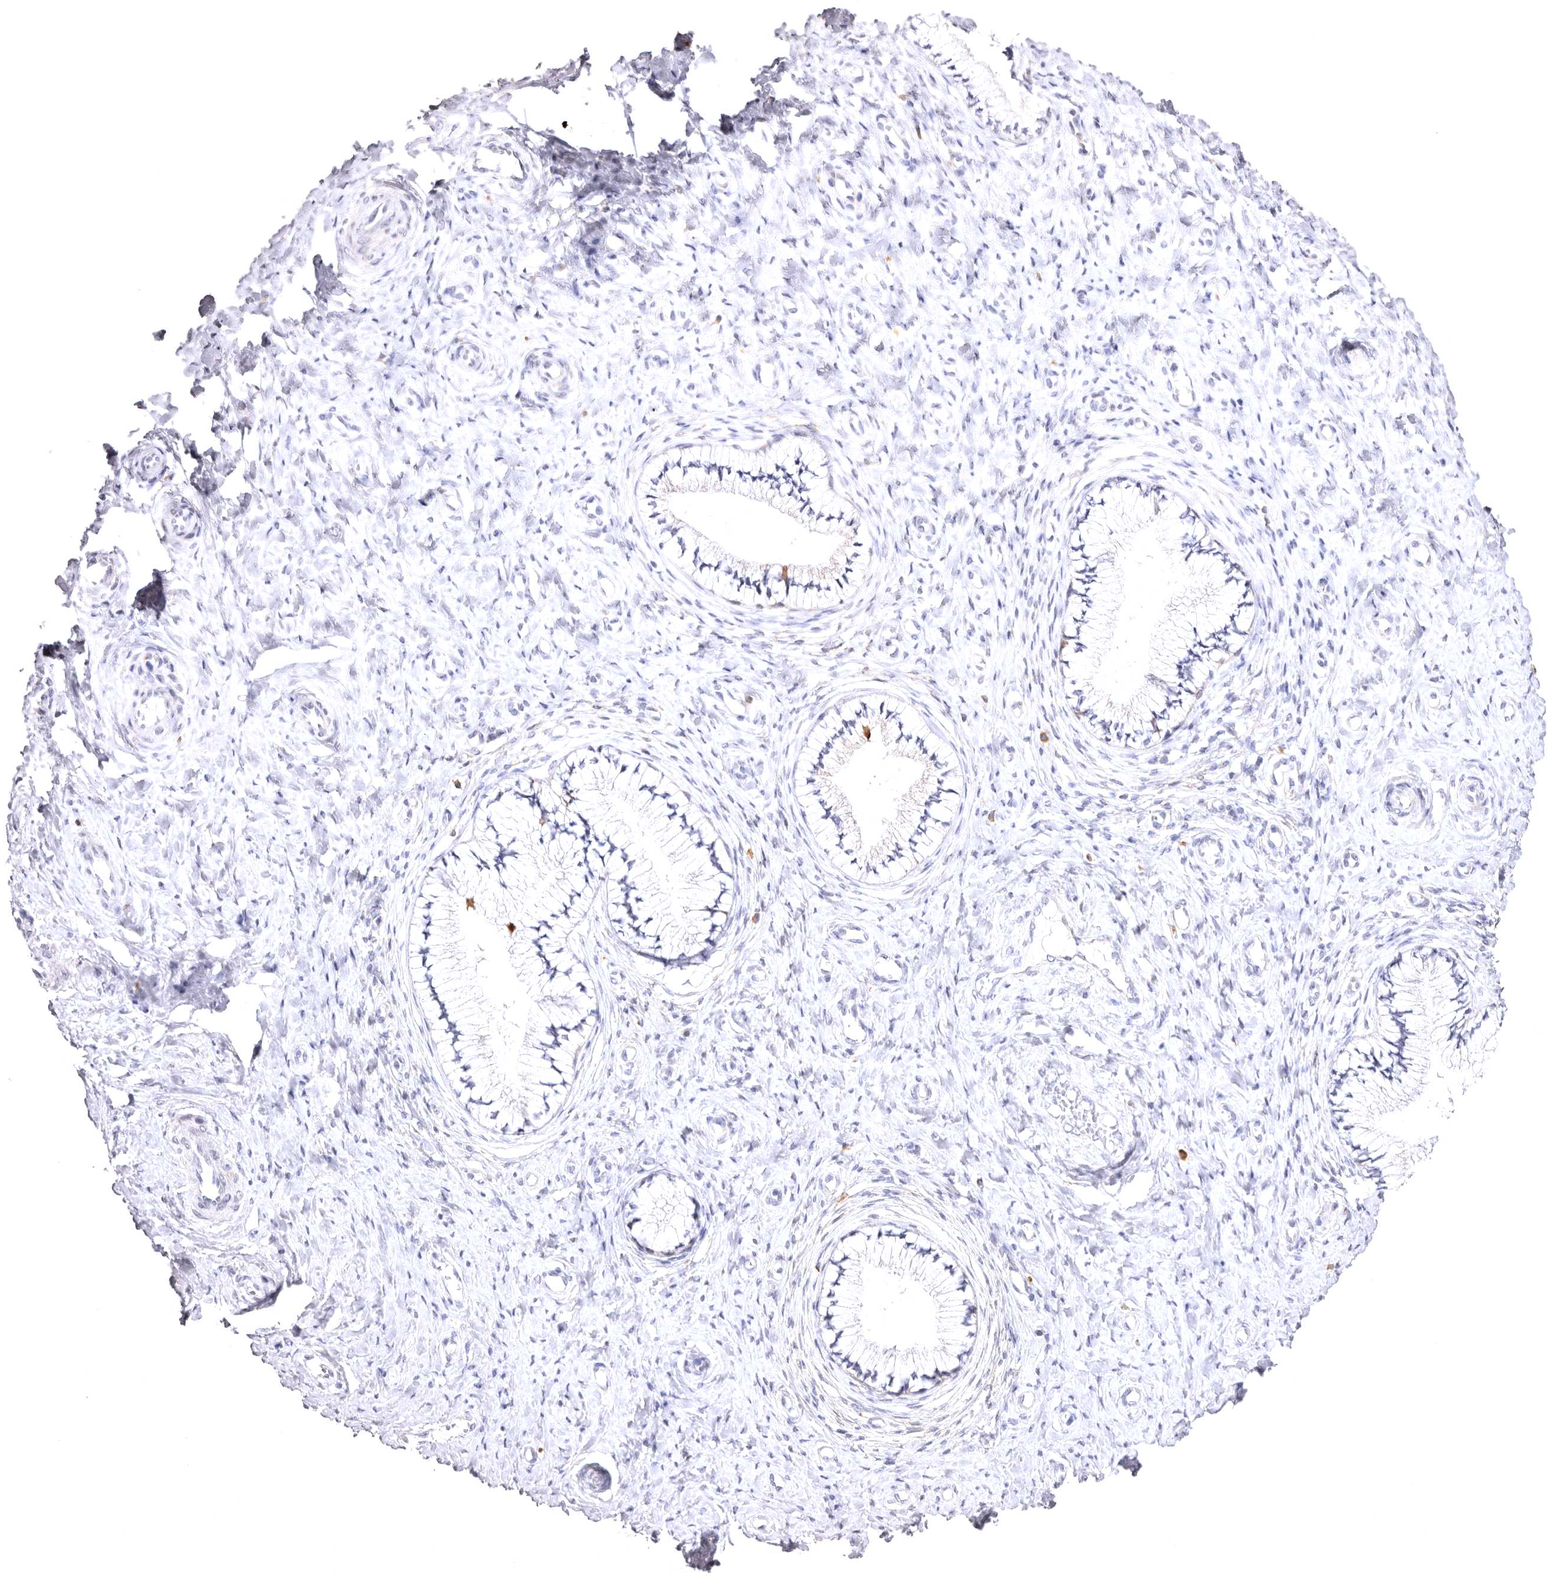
{"staining": {"intensity": "negative", "quantity": "none", "location": "none"}, "tissue": "cervix", "cell_type": "Glandular cells", "image_type": "normal", "snomed": [{"axis": "morphology", "description": "Normal tissue, NOS"}, {"axis": "topography", "description": "Cervix"}], "caption": "High power microscopy image of an immunohistochemistry (IHC) photomicrograph of unremarkable cervix, revealing no significant staining in glandular cells. Brightfield microscopy of immunohistochemistry (IHC) stained with DAB (3,3'-diaminobenzidine) (brown) and hematoxylin (blue), captured at high magnification.", "gene": "VPS45", "patient": {"sex": "female", "age": 36}}